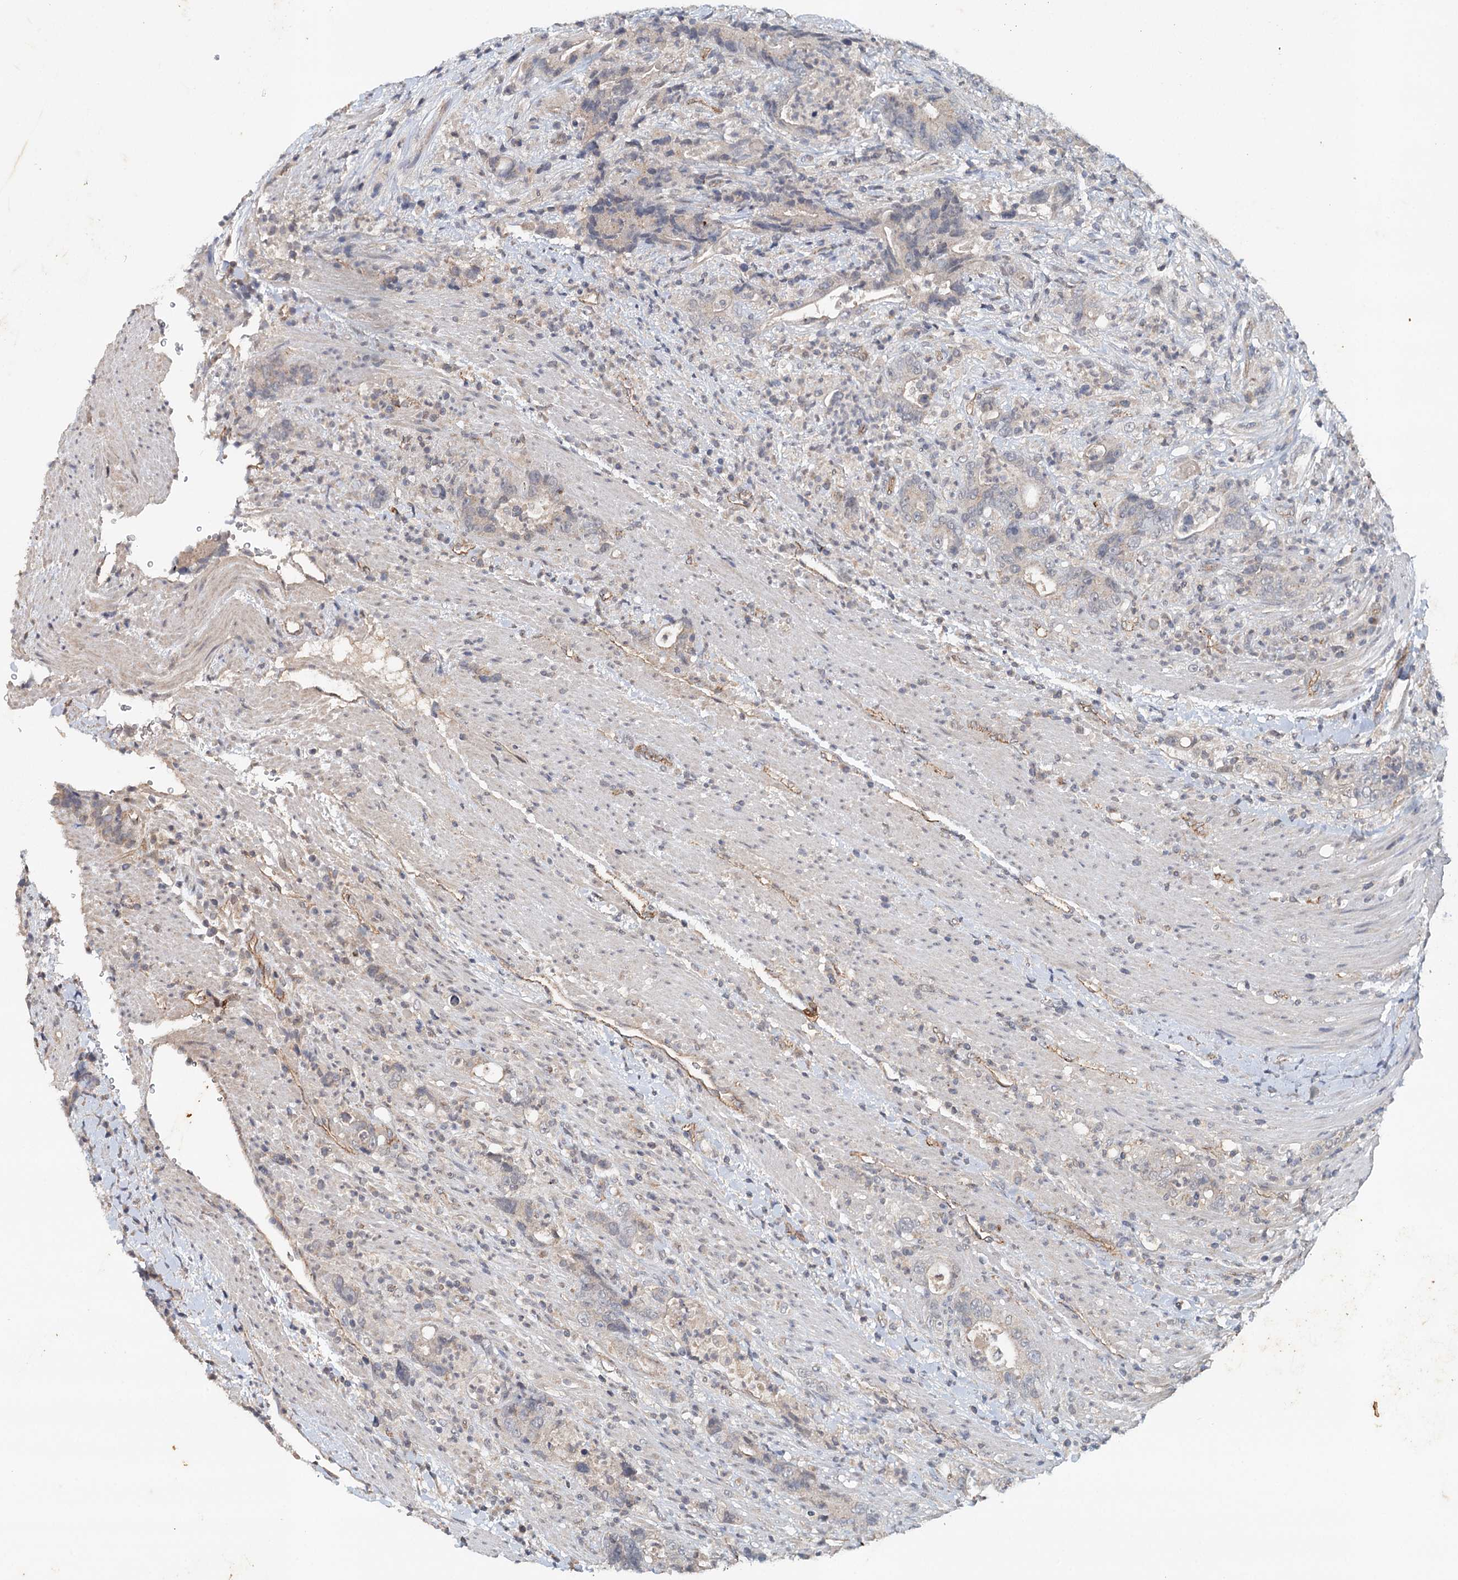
{"staining": {"intensity": "weak", "quantity": "<25%", "location": "cytoplasmic/membranous"}, "tissue": "colorectal cancer", "cell_type": "Tumor cells", "image_type": "cancer", "snomed": [{"axis": "morphology", "description": "Adenocarcinoma, NOS"}, {"axis": "topography", "description": "Colon"}], "caption": "Immunohistochemistry of colorectal cancer reveals no expression in tumor cells.", "gene": "SYNPO", "patient": {"sex": "female", "age": 75}}